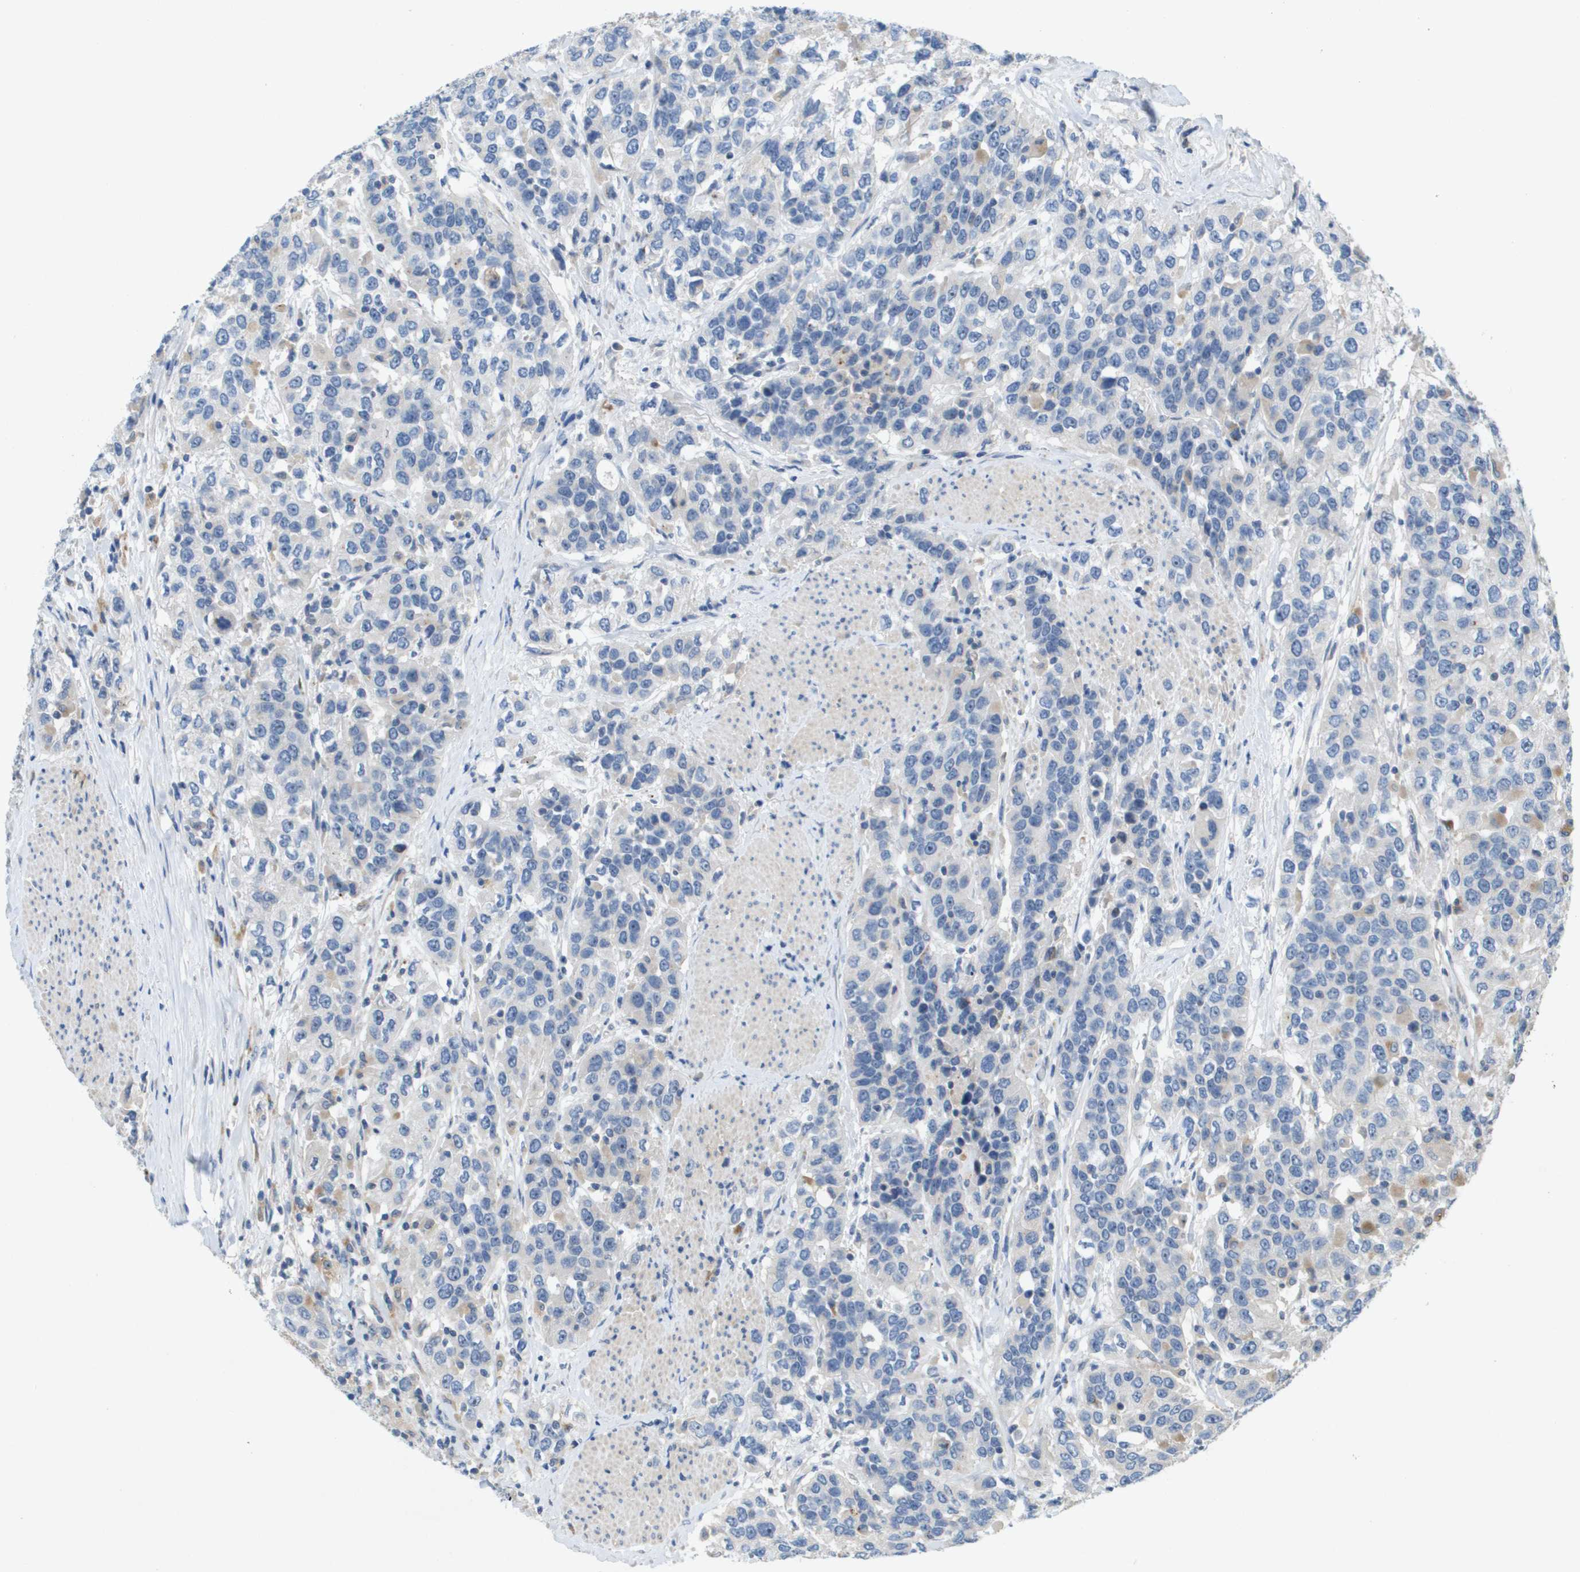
{"staining": {"intensity": "negative", "quantity": "none", "location": "none"}, "tissue": "urothelial cancer", "cell_type": "Tumor cells", "image_type": "cancer", "snomed": [{"axis": "morphology", "description": "Urothelial carcinoma, High grade"}, {"axis": "topography", "description": "Urinary bladder"}], "caption": "This is an IHC photomicrograph of human high-grade urothelial carcinoma. There is no positivity in tumor cells.", "gene": "B3GNT5", "patient": {"sex": "female", "age": 80}}